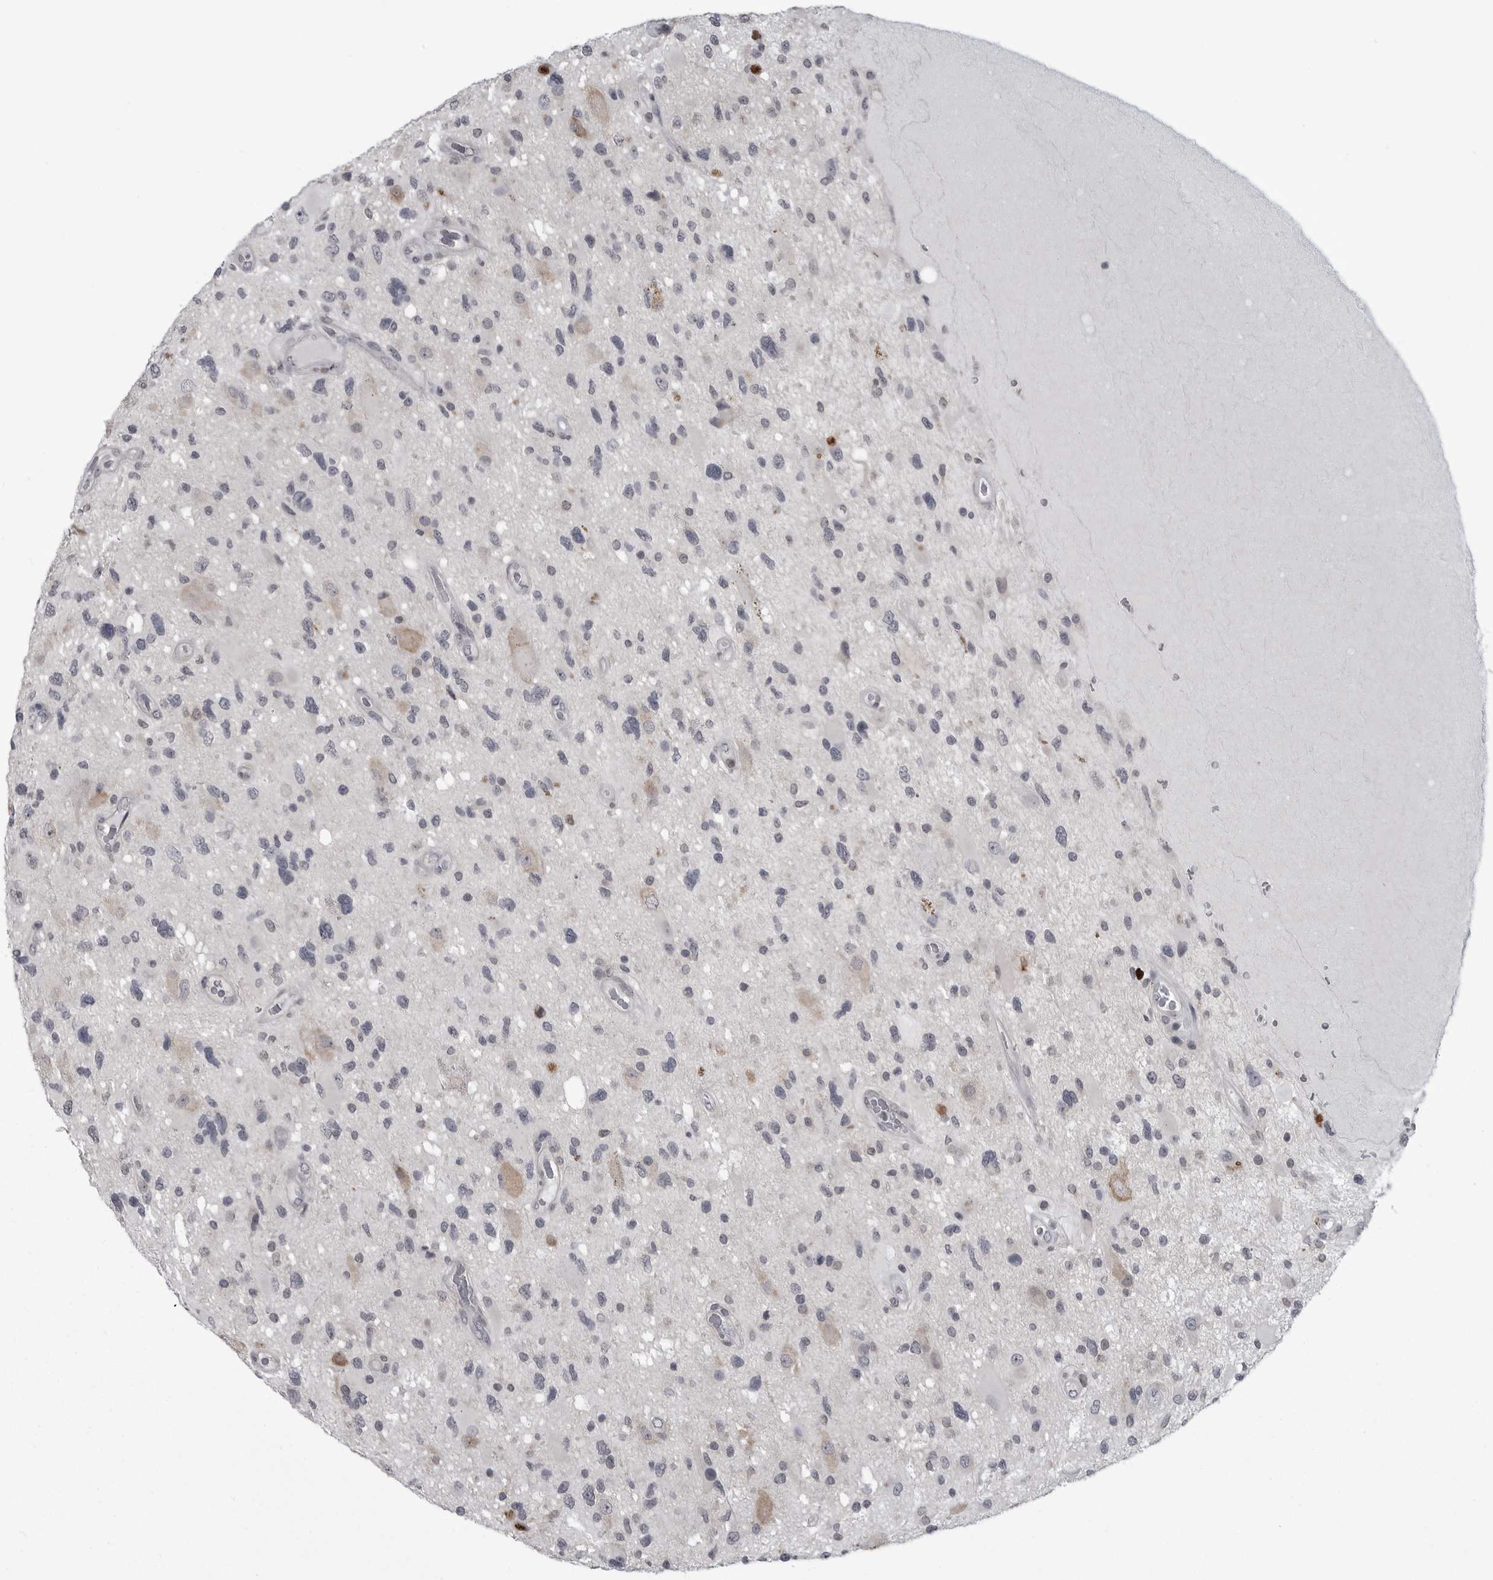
{"staining": {"intensity": "negative", "quantity": "none", "location": "none"}, "tissue": "glioma", "cell_type": "Tumor cells", "image_type": "cancer", "snomed": [{"axis": "morphology", "description": "Glioma, malignant, High grade"}, {"axis": "topography", "description": "Brain"}], "caption": "IHC histopathology image of neoplastic tissue: glioma stained with DAB demonstrates no significant protein positivity in tumor cells.", "gene": "LYSMD1", "patient": {"sex": "male", "age": 33}}